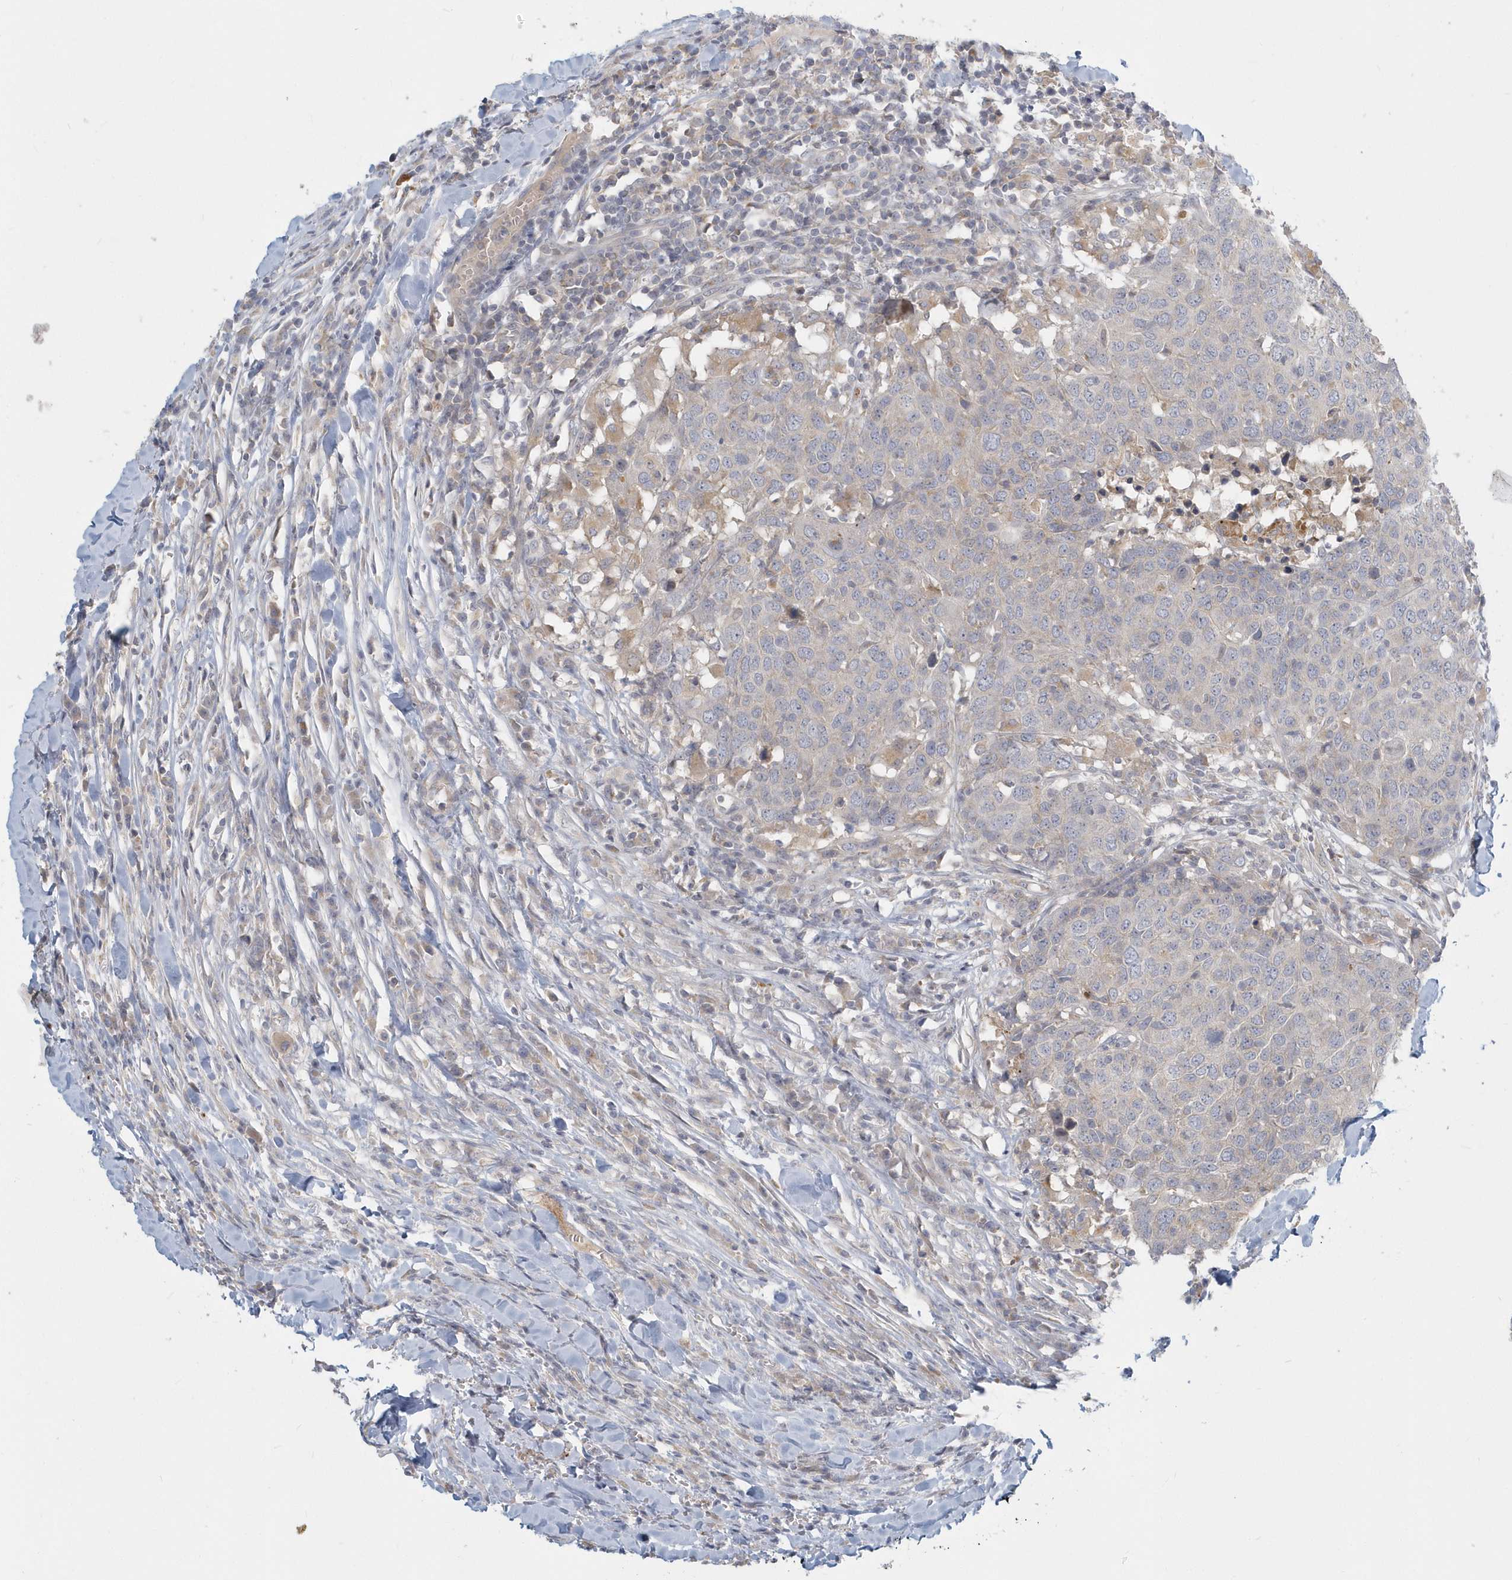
{"staining": {"intensity": "negative", "quantity": "none", "location": "none"}, "tissue": "head and neck cancer", "cell_type": "Tumor cells", "image_type": "cancer", "snomed": [{"axis": "morphology", "description": "Squamous cell carcinoma, NOS"}, {"axis": "topography", "description": "Head-Neck"}], "caption": "A photomicrograph of human squamous cell carcinoma (head and neck) is negative for staining in tumor cells.", "gene": "NAPB", "patient": {"sex": "male", "age": 66}}